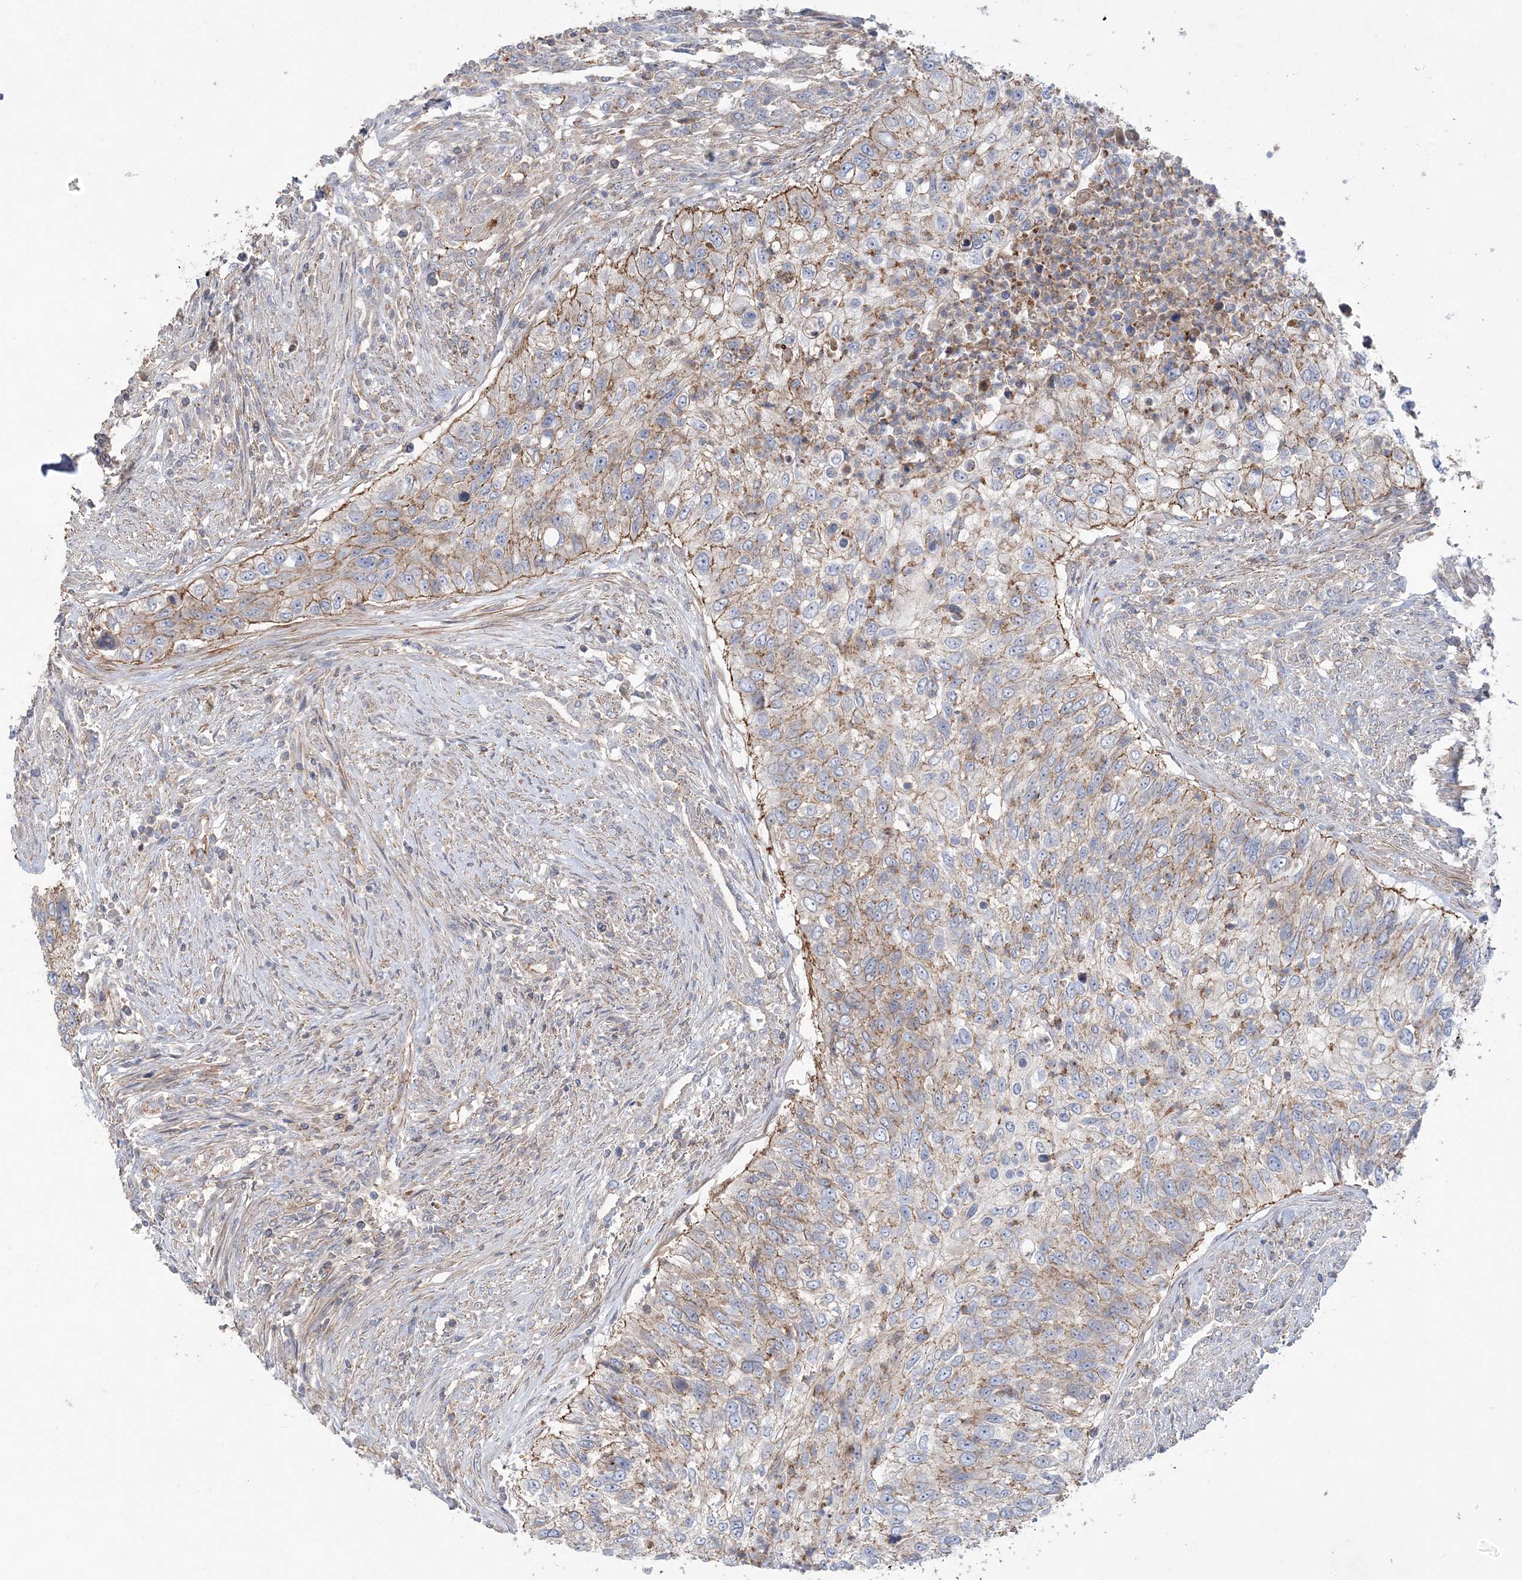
{"staining": {"intensity": "moderate", "quantity": "25%-75%", "location": "cytoplasmic/membranous"}, "tissue": "urothelial cancer", "cell_type": "Tumor cells", "image_type": "cancer", "snomed": [{"axis": "morphology", "description": "Urothelial carcinoma, High grade"}, {"axis": "topography", "description": "Urinary bladder"}], "caption": "High-grade urothelial carcinoma tissue reveals moderate cytoplasmic/membranous staining in approximately 25%-75% of tumor cells", "gene": "PIGC", "patient": {"sex": "female", "age": 60}}